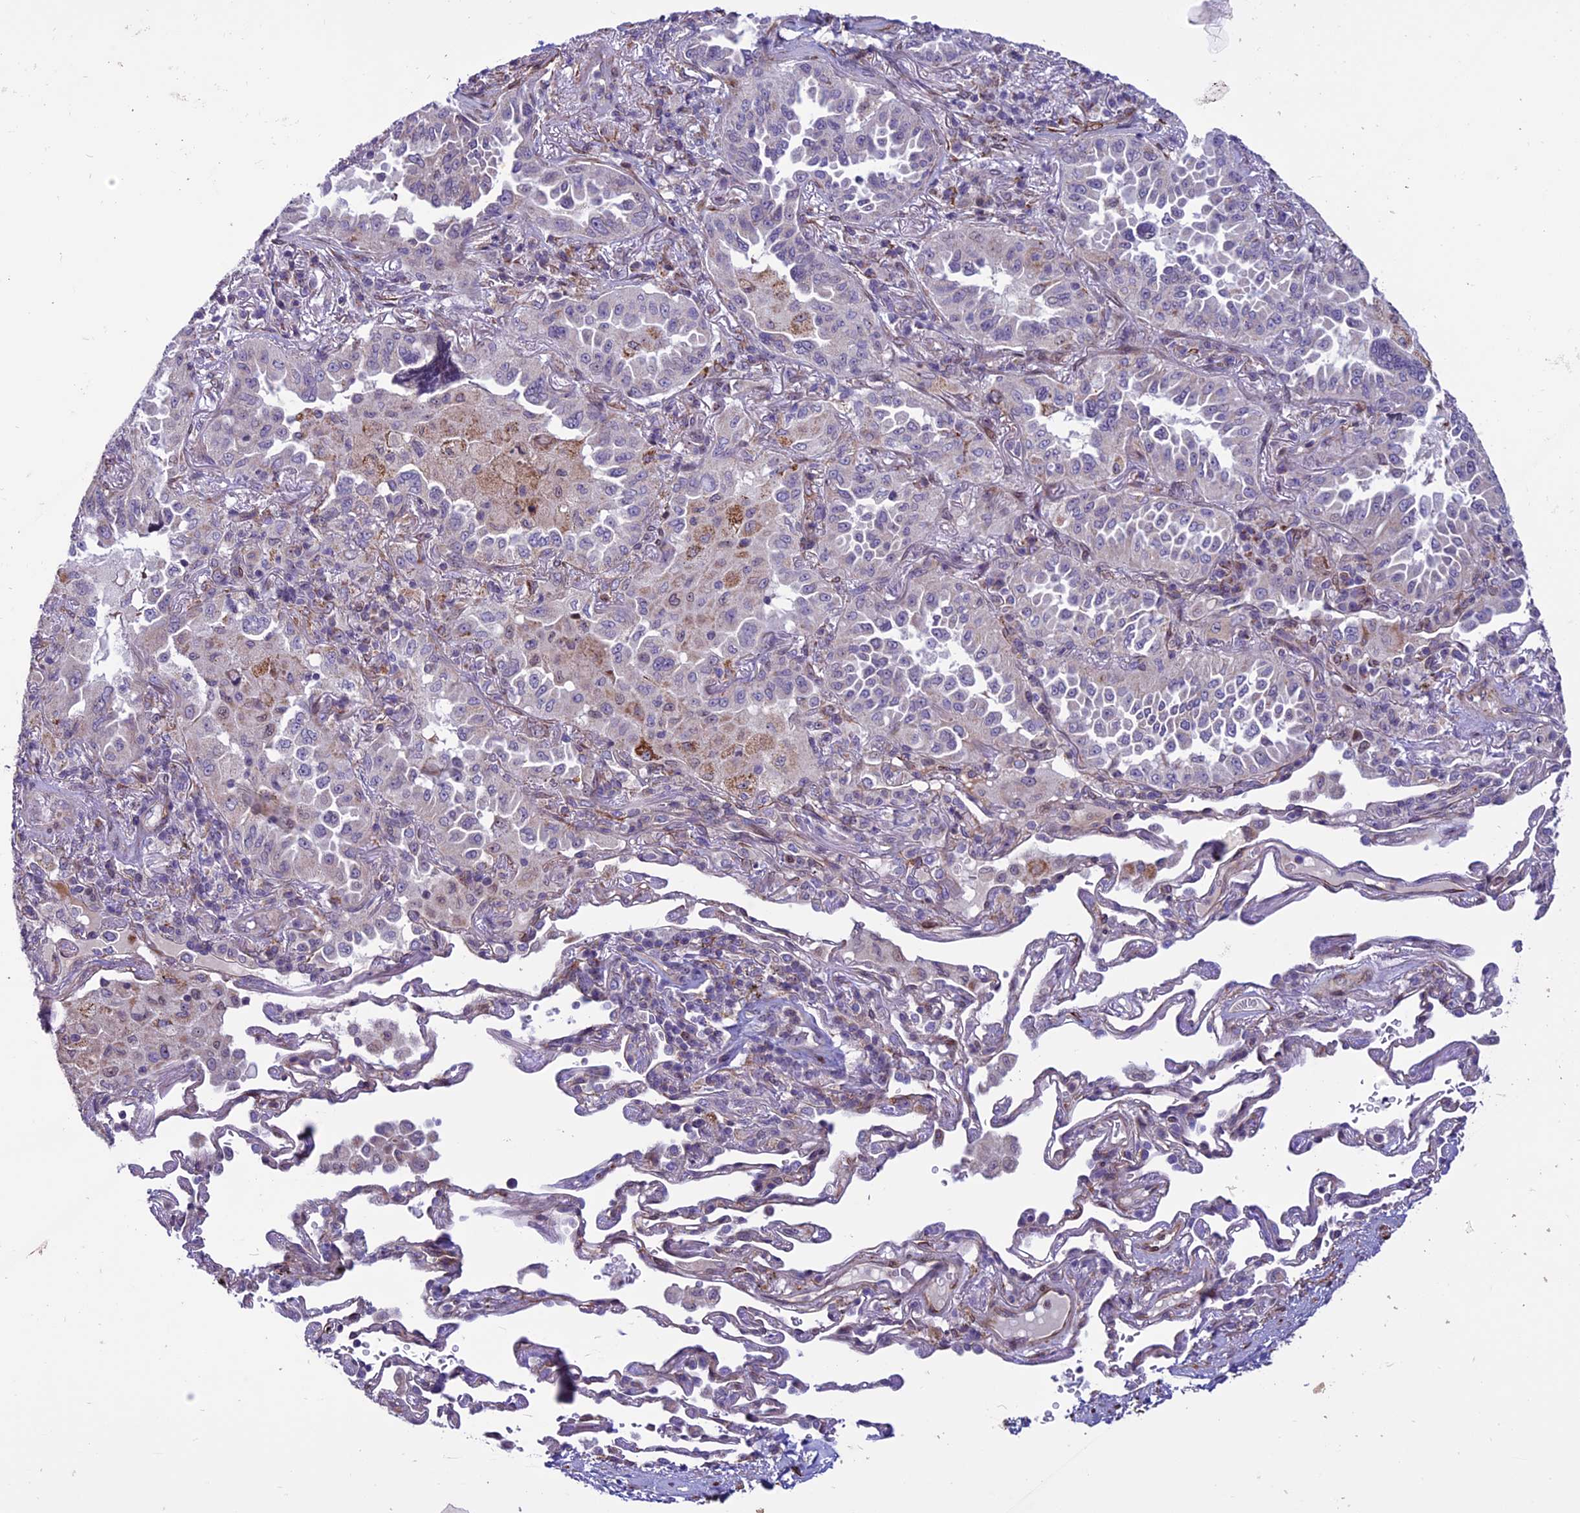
{"staining": {"intensity": "weak", "quantity": "<25%", "location": "cytoplasmic/membranous"}, "tissue": "lung cancer", "cell_type": "Tumor cells", "image_type": "cancer", "snomed": [{"axis": "morphology", "description": "Adenocarcinoma, NOS"}, {"axis": "topography", "description": "Lung"}], "caption": "Adenocarcinoma (lung) was stained to show a protein in brown. There is no significant expression in tumor cells. (Brightfield microscopy of DAB (3,3'-diaminobenzidine) immunohistochemistry at high magnification).", "gene": "MIEF2", "patient": {"sex": "female", "age": 69}}